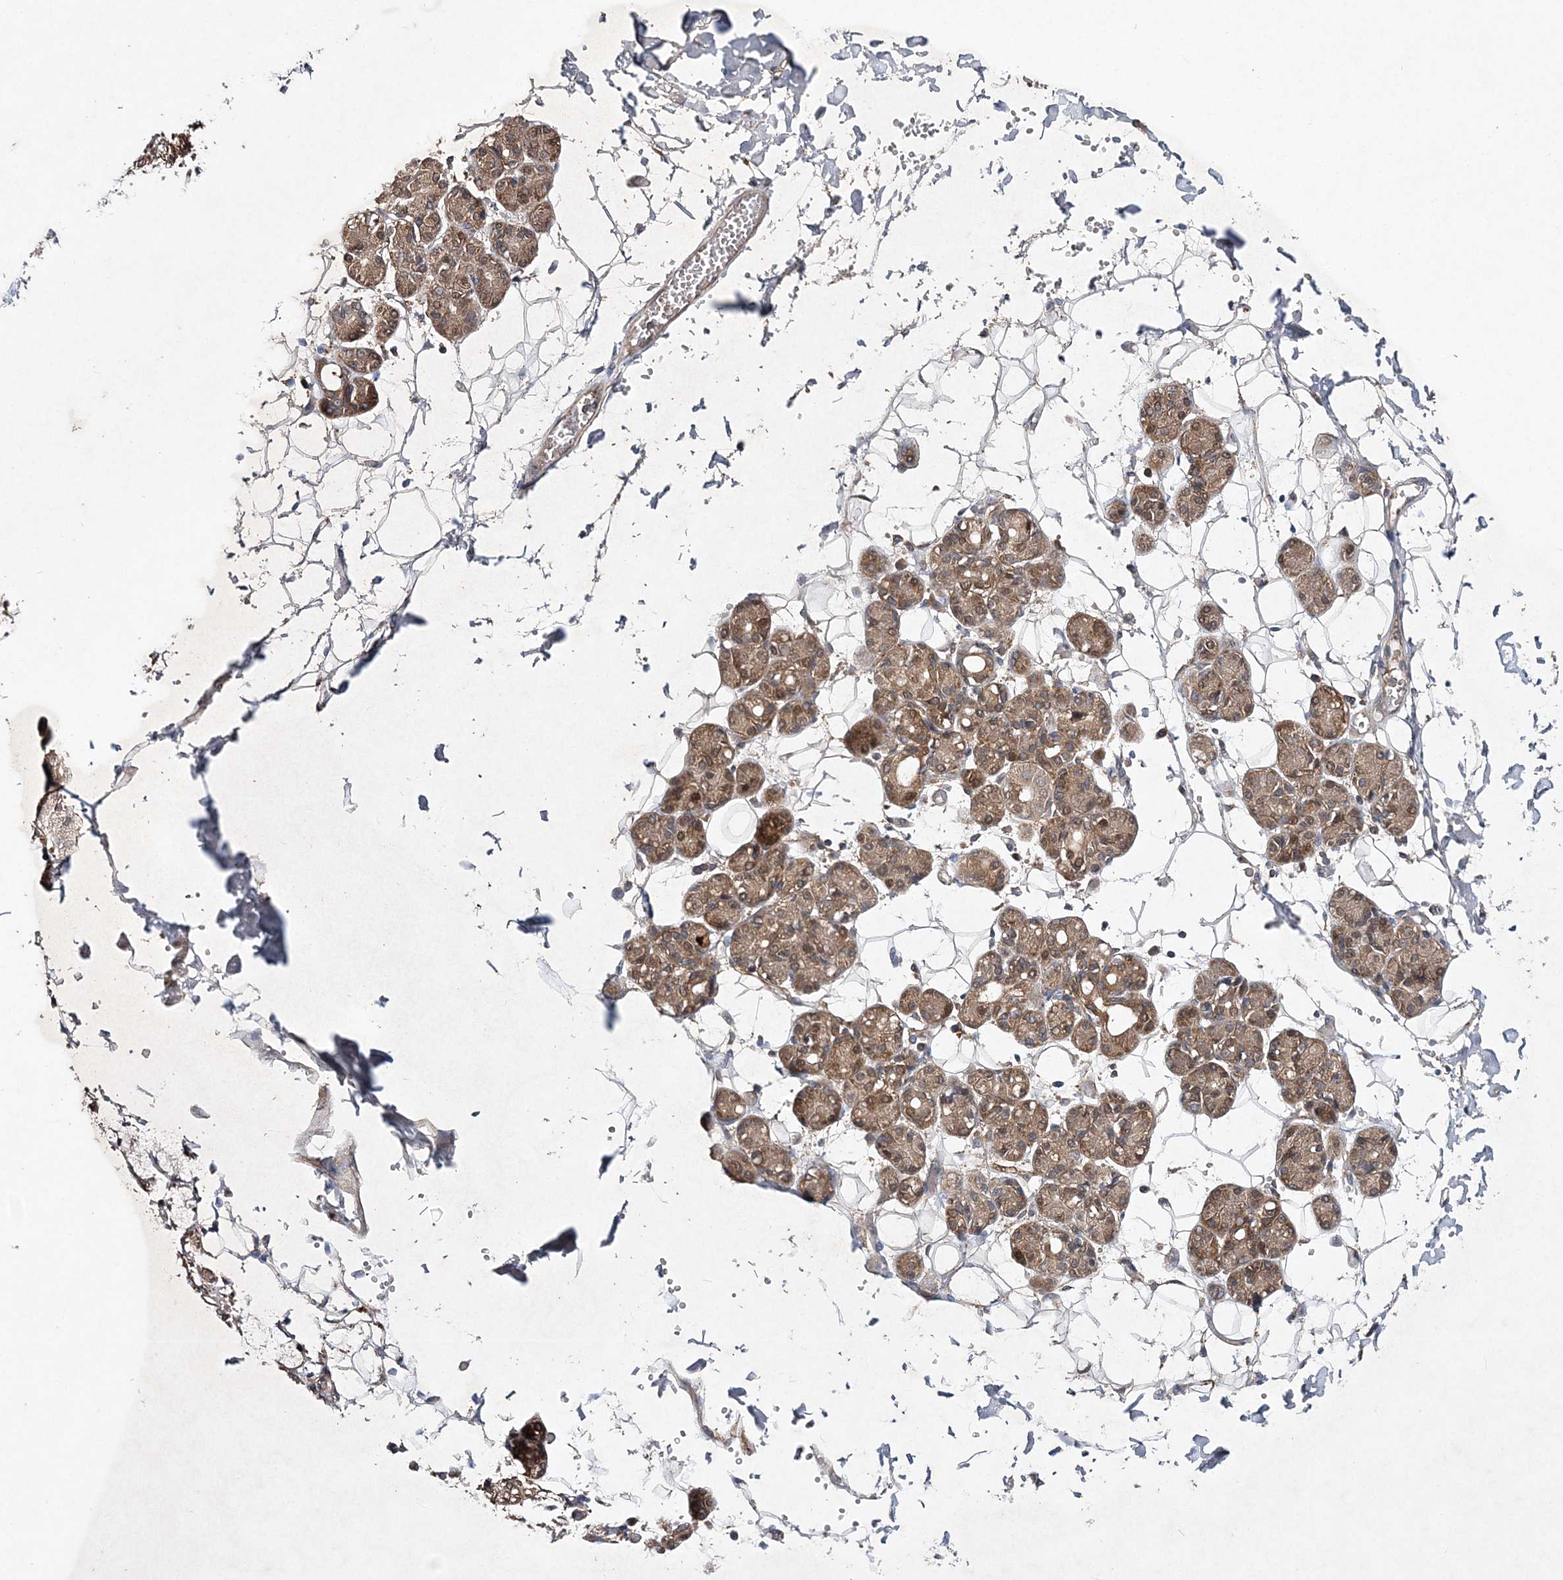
{"staining": {"intensity": "moderate", "quantity": ">75%", "location": "cytoplasmic/membranous,nuclear"}, "tissue": "salivary gland", "cell_type": "Glandular cells", "image_type": "normal", "snomed": [{"axis": "morphology", "description": "Normal tissue, NOS"}, {"axis": "topography", "description": "Salivary gland"}], "caption": "Protein positivity by immunohistochemistry (IHC) displays moderate cytoplasmic/membranous,nuclear positivity in about >75% of glandular cells in benign salivary gland.", "gene": "TMEM9B", "patient": {"sex": "male", "age": 63}}